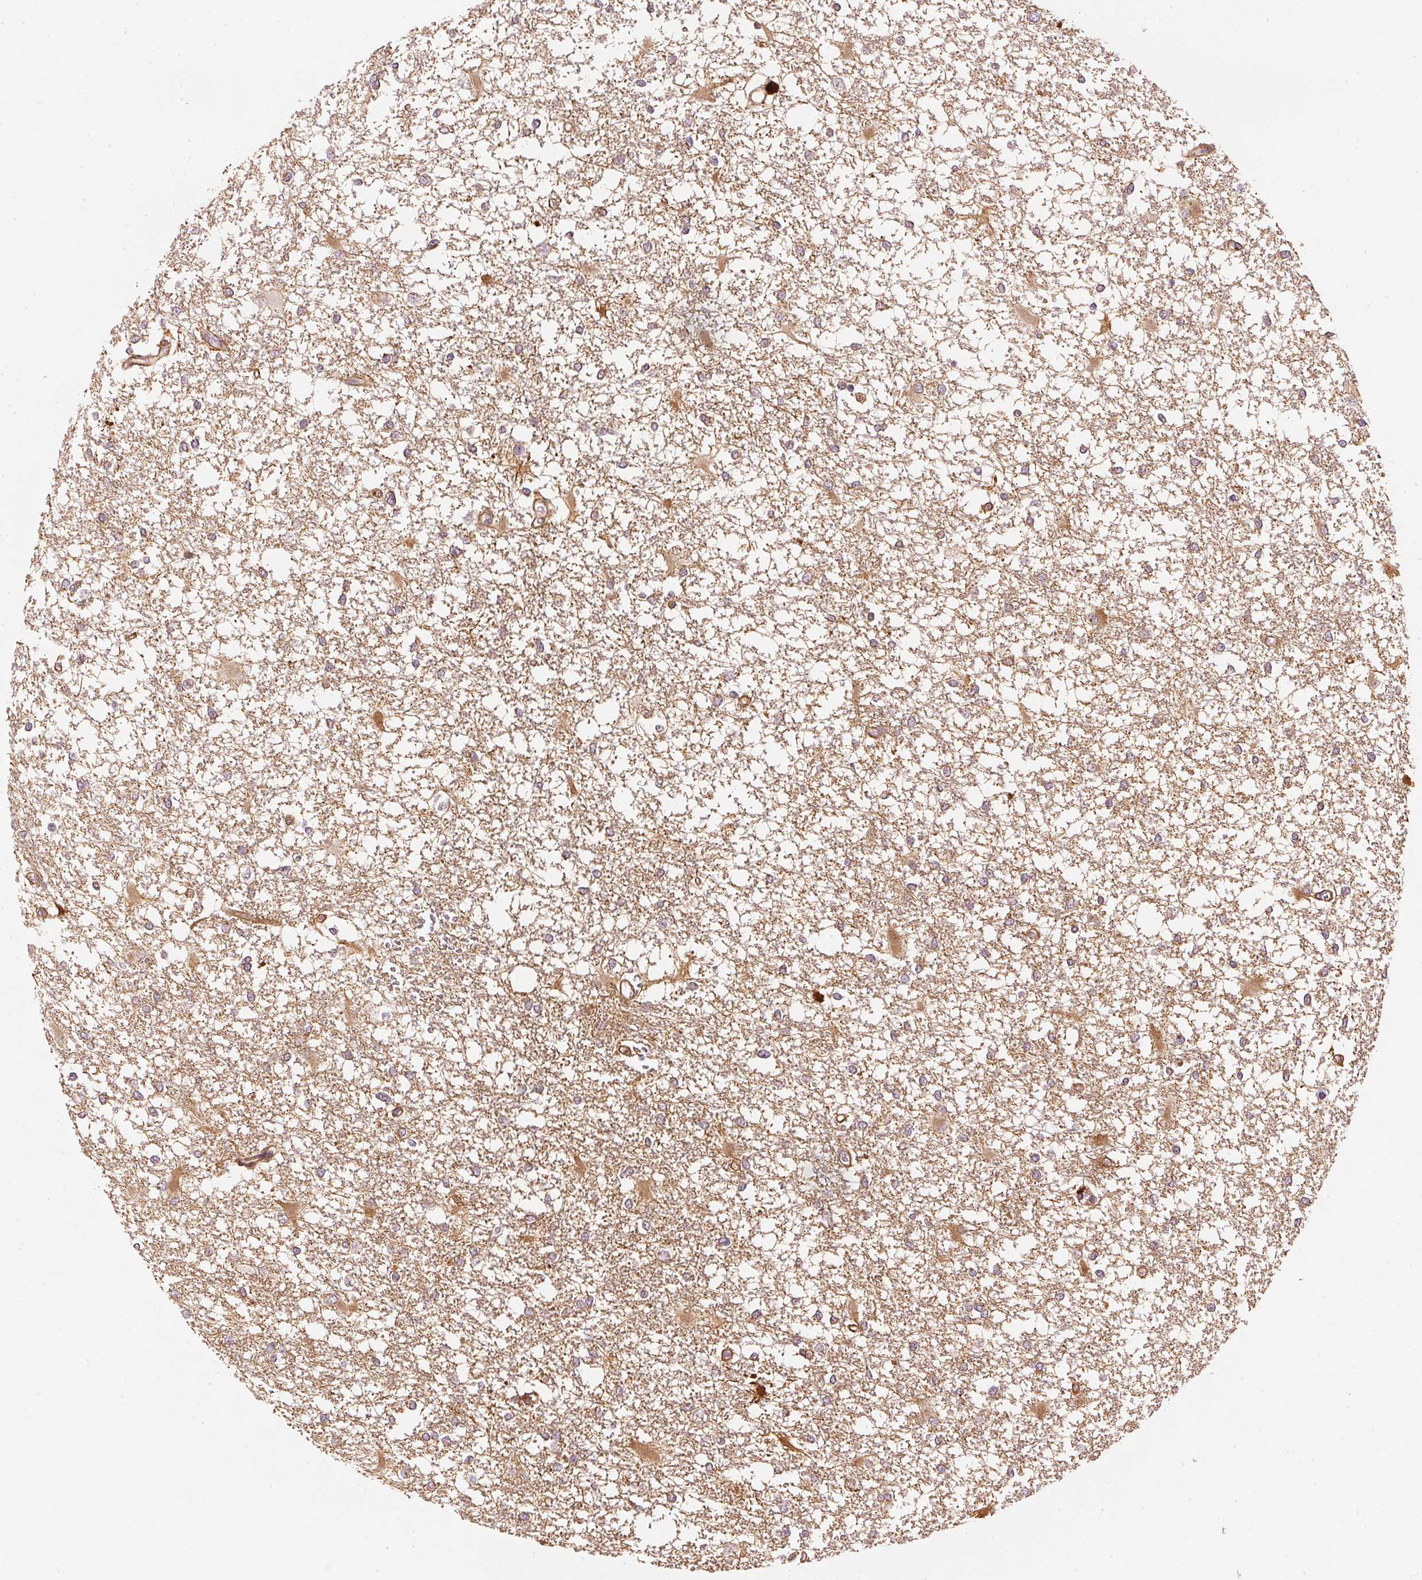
{"staining": {"intensity": "moderate", "quantity": "<25%", "location": "cytoplasmic/membranous"}, "tissue": "glioma", "cell_type": "Tumor cells", "image_type": "cancer", "snomed": [{"axis": "morphology", "description": "Glioma, malignant, High grade"}, {"axis": "topography", "description": "Cerebral cortex"}], "caption": "This photomicrograph displays immunohistochemistry staining of human malignant glioma (high-grade), with low moderate cytoplasmic/membranous expression in about <25% of tumor cells.", "gene": "APLP1", "patient": {"sex": "male", "age": 79}}